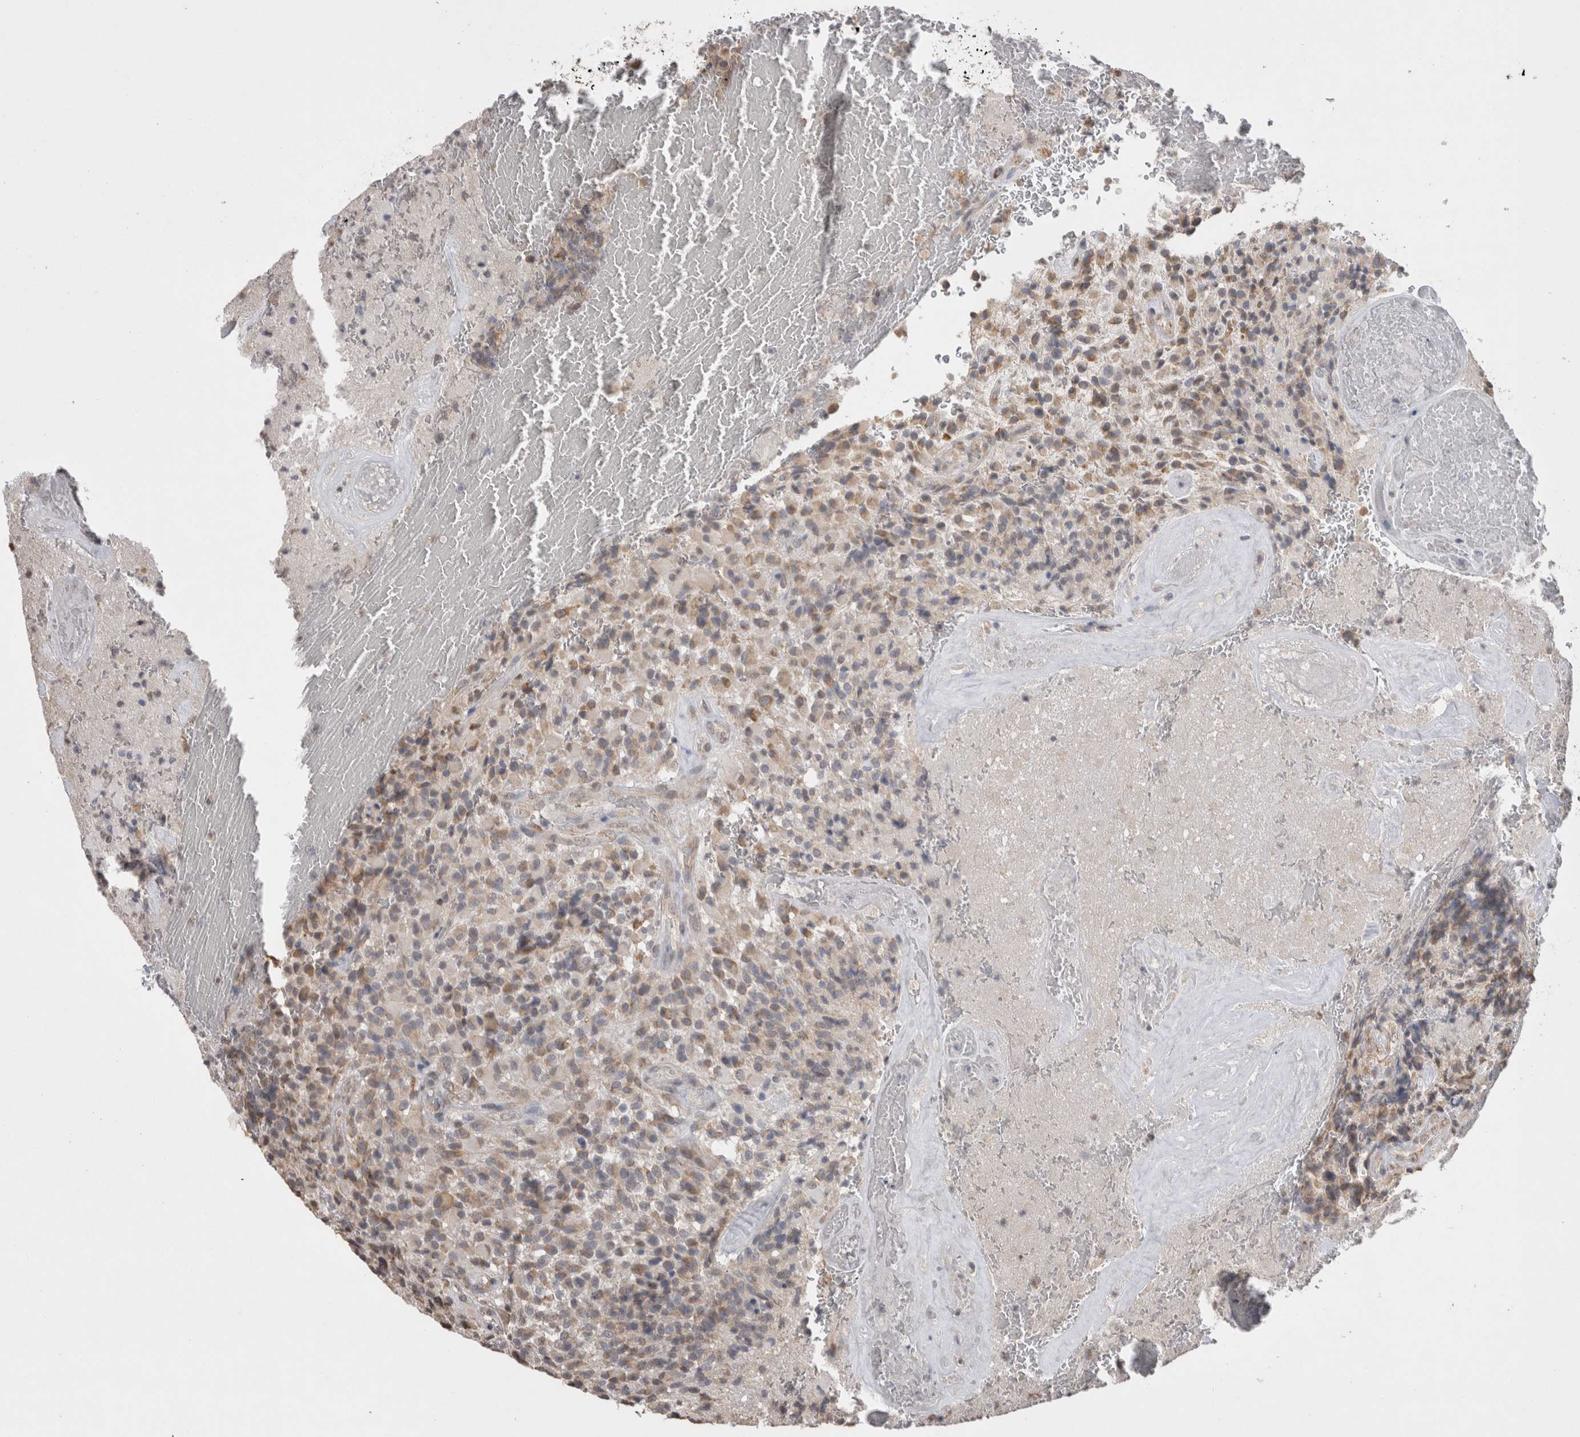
{"staining": {"intensity": "weak", "quantity": "25%-75%", "location": "cytoplasmic/membranous"}, "tissue": "glioma", "cell_type": "Tumor cells", "image_type": "cancer", "snomed": [{"axis": "morphology", "description": "Glioma, malignant, High grade"}, {"axis": "topography", "description": "Brain"}], "caption": "Immunohistochemical staining of malignant high-grade glioma reveals low levels of weak cytoplasmic/membranous positivity in approximately 25%-75% of tumor cells. The protein is stained brown, and the nuclei are stained in blue (DAB IHC with brightfield microscopy, high magnification).", "gene": "NOMO1", "patient": {"sex": "male", "age": 71}}